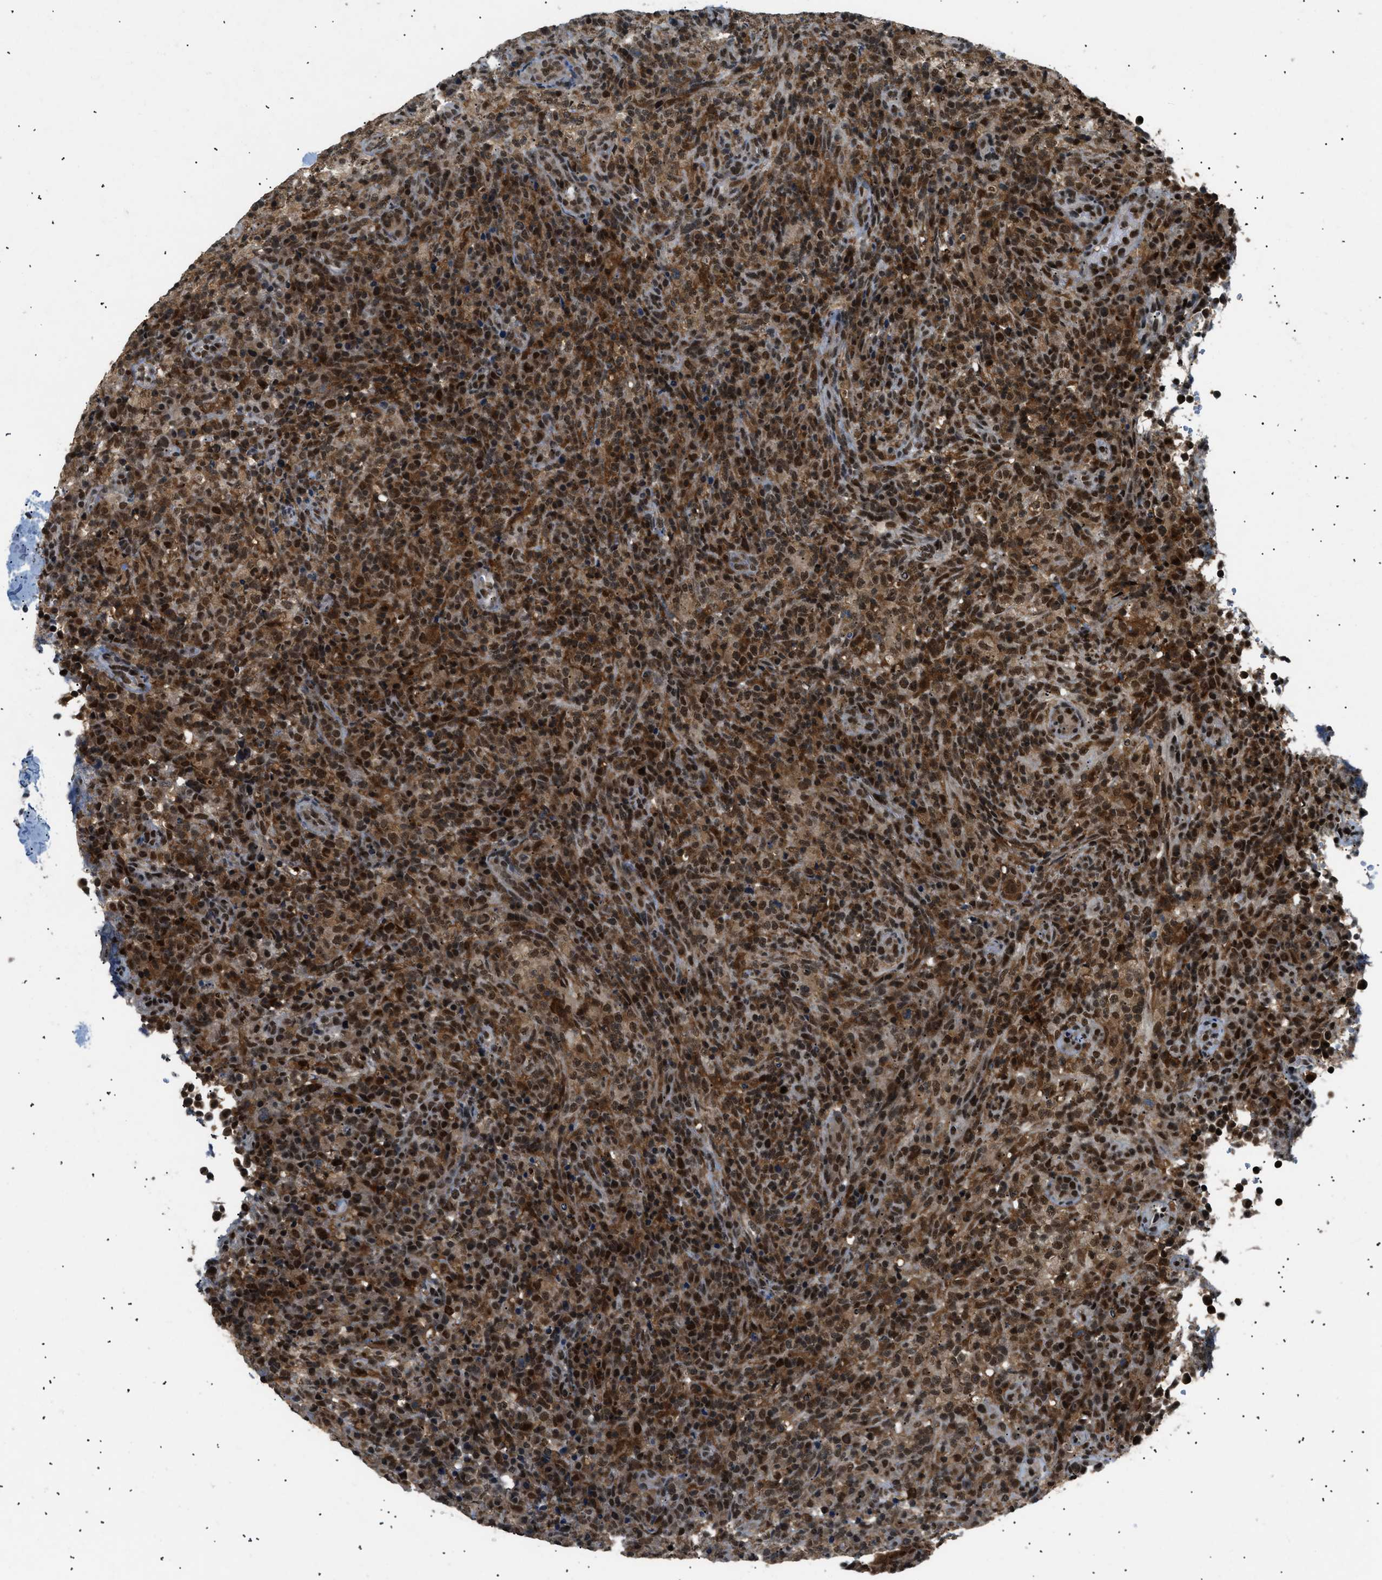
{"staining": {"intensity": "strong", "quantity": ">75%", "location": "nuclear"}, "tissue": "lymphoma", "cell_type": "Tumor cells", "image_type": "cancer", "snomed": [{"axis": "morphology", "description": "Malignant lymphoma, non-Hodgkin's type, High grade"}, {"axis": "topography", "description": "Lymph node"}], "caption": "Protein analysis of lymphoma tissue exhibits strong nuclear staining in approximately >75% of tumor cells.", "gene": "RBM5", "patient": {"sex": "female", "age": 76}}